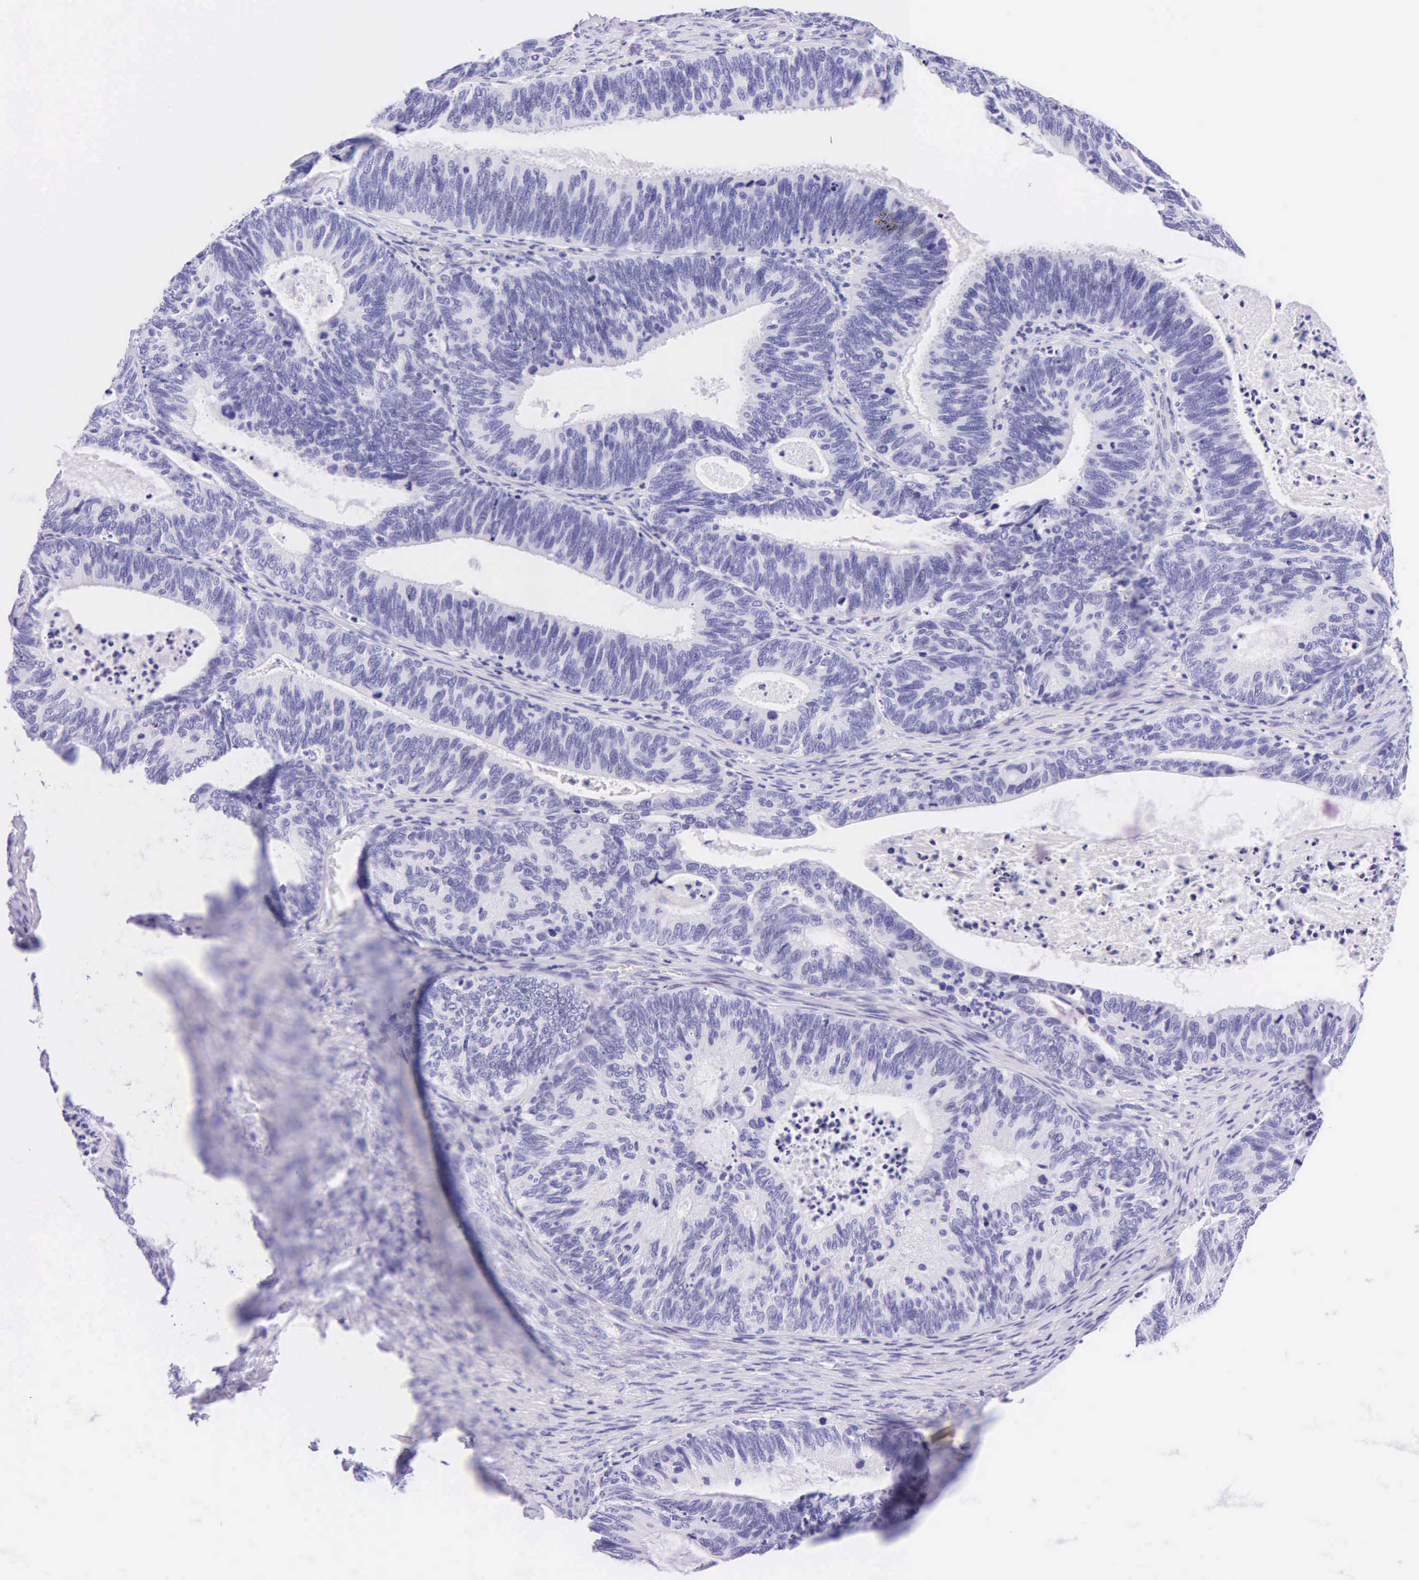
{"staining": {"intensity": "negative", "quantity": "none", "location": "none"}, "tissue": "ovarian cancer", "cell_type": "Tumor cells", "image_type": "cancer", "snomed": [{"axis": "morphology", "description": "Carcinoma, endometroid"}, {"axis": "topography", "description": "Ovary"}], "caption": "Endometroid carcinoma (ovarian) was stained to show a protein in brown. There is no significant staining in tumor cells.", "gene": "KRT20", "patient": {"sex": "female", "age": 52}}